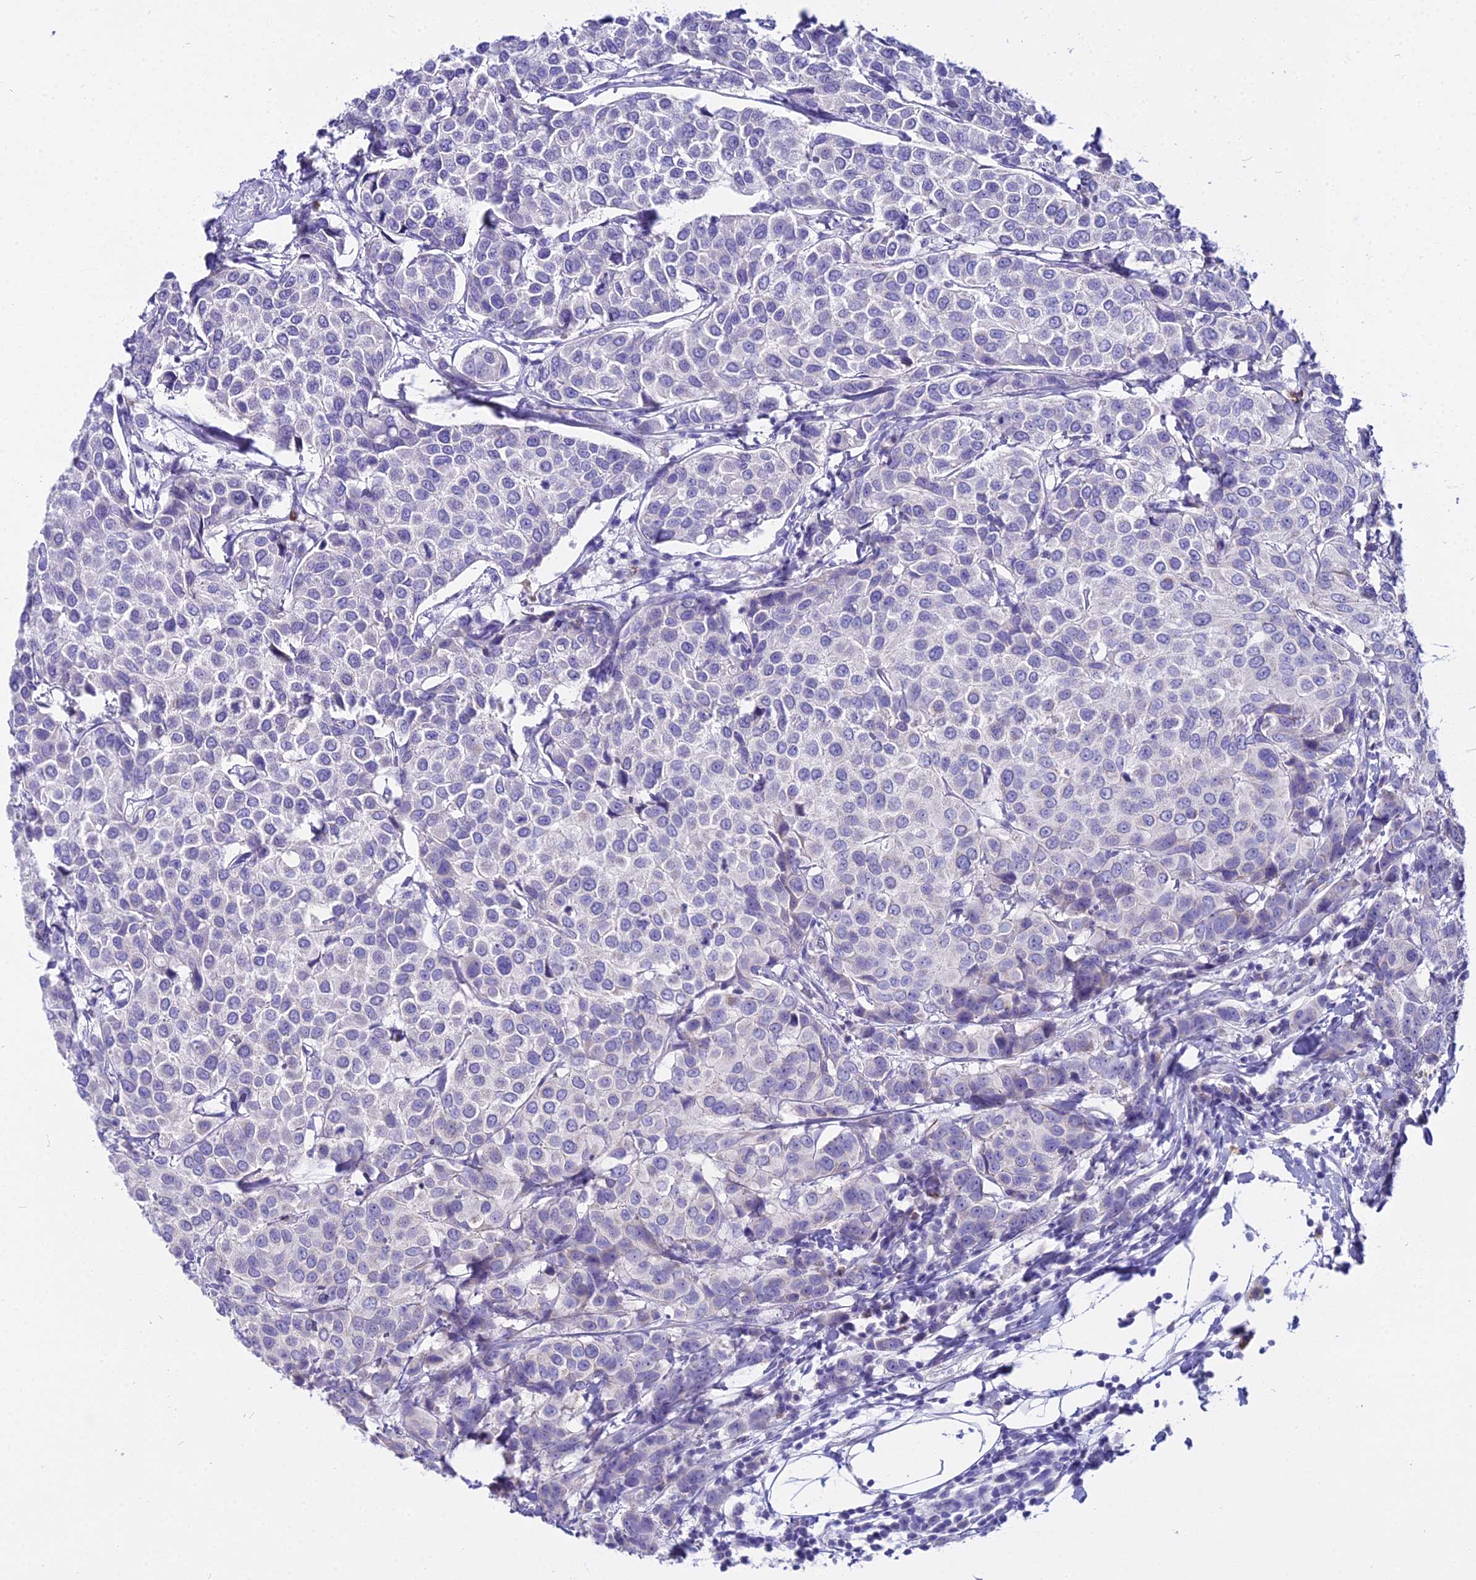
{"staining": {"intensity": "negative", "quantity": "none", "location": "none"}, "tissue": "breast cancer", "cell_type": "Tumor cells", "image_type": "cancer", "snomed": [{"axis": "morphology", "description": "Duct carcinoma"}, {"axis": "topography", "description": "Breast"}], "caption": "Tumor cells are negative for protein expression in human breast cancer (intraductal carcinoma). Nuclei are stained in blue.", "gene": "CGB2", "patient": {"sex": "female", "age": 55}}